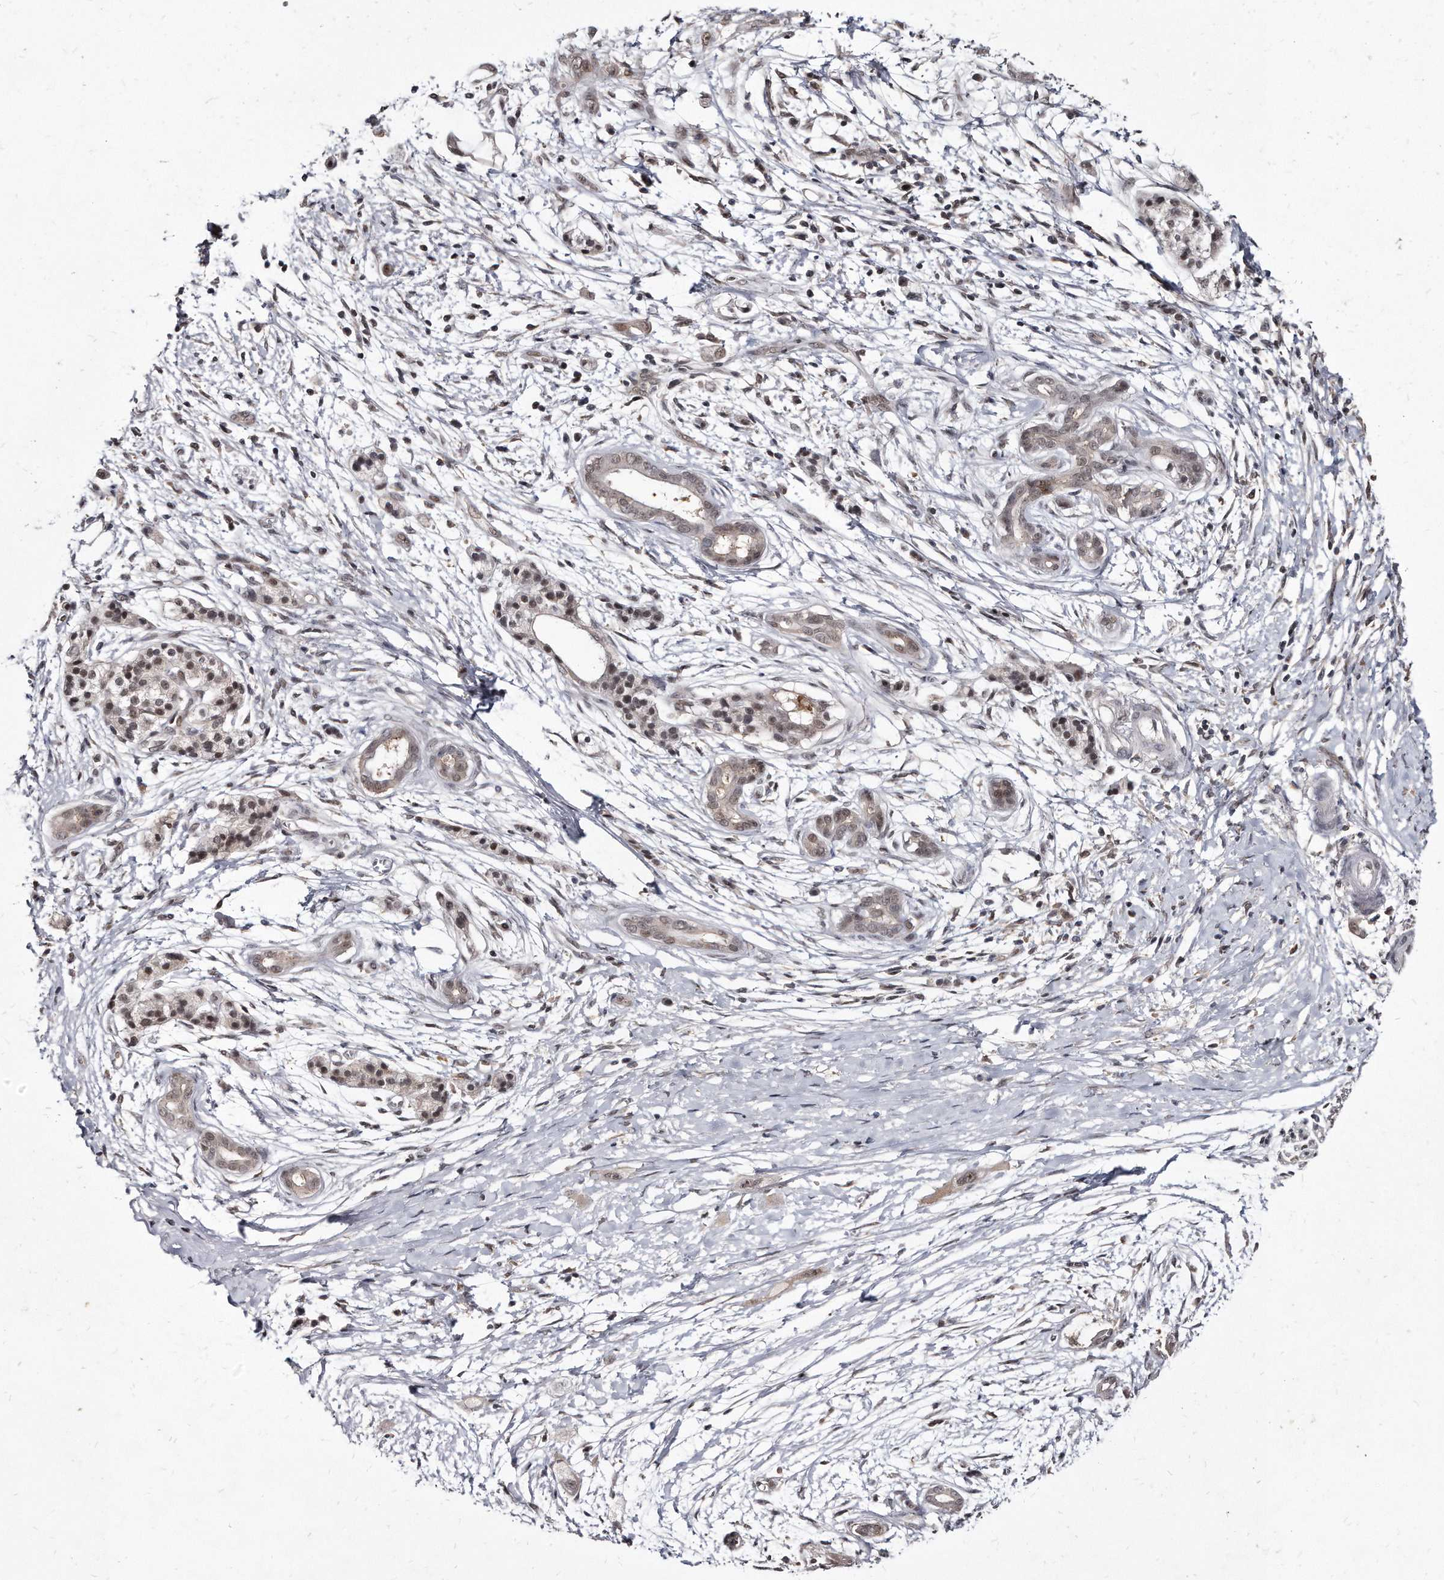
{"staining": {"intensity": "weak", "quantity": "<25%", "location": "nuclear"}, "tissue": "pancreatic cancer", "cell_type": "Tumor cells", "image_type": "cancer", "snomed": [{"axis": "morphology", "description": "Adenocarcinoma, NOS"}, {"axis": "topography", "description": "Pancreas"}], "caption": "Tumor cells show no significant protein positivity in adenocarcinoma (pancreatic). Brightfield microscopy of immunohistochemistry (IHC) stained with DAB (brown) and hematoxylin (blue), captured at high magnification.", "gene": "KLHDC3", "patient": {"sex": "male", "age": 59}}